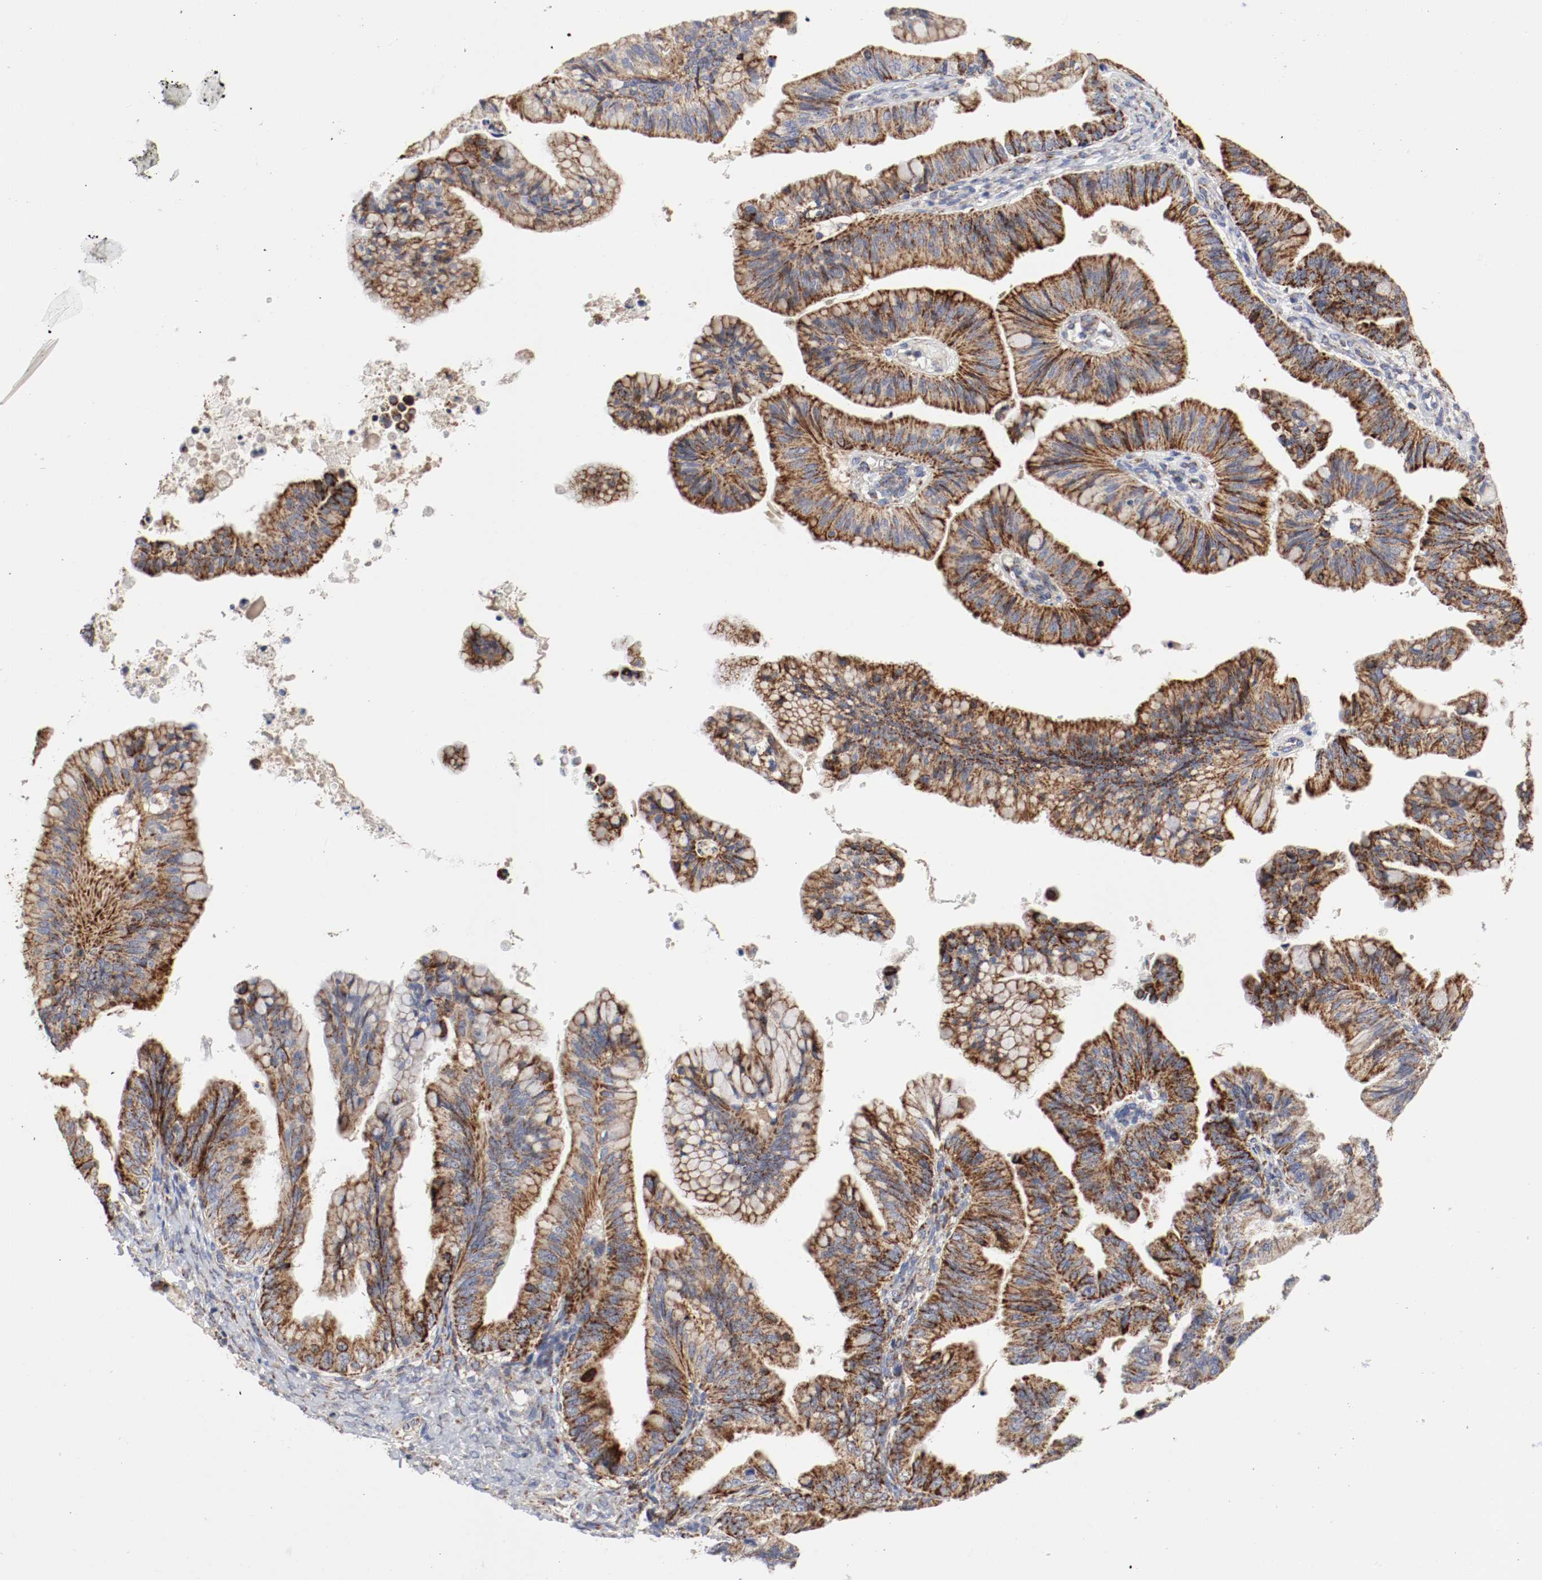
{"staining": {"intensity": "strong", "quantity": ">75%", "location": "cytoplasmic/membranous"}, "tissue": "ovarian cancer", "cell_type": "Tumor cells", "image_type": "cancer", "snomed": [{"axis": "morphology", "description": "Cystadenocarcinoma, mucinous, NOS"}, {"axis": "topography", "description": "Ovary"}], "caption": "IHC histopathology image of neoplastic tissue: ovarian cancer stained using IHC demonstrates high levels of strong protein expression localized specifically in the cytoplasmic/membranous of tumor cells, appearing as a cytoplasmic/membranous brown color.", "gene": "AFG3L2", "patient": {"sex": "female", "age": 36}}